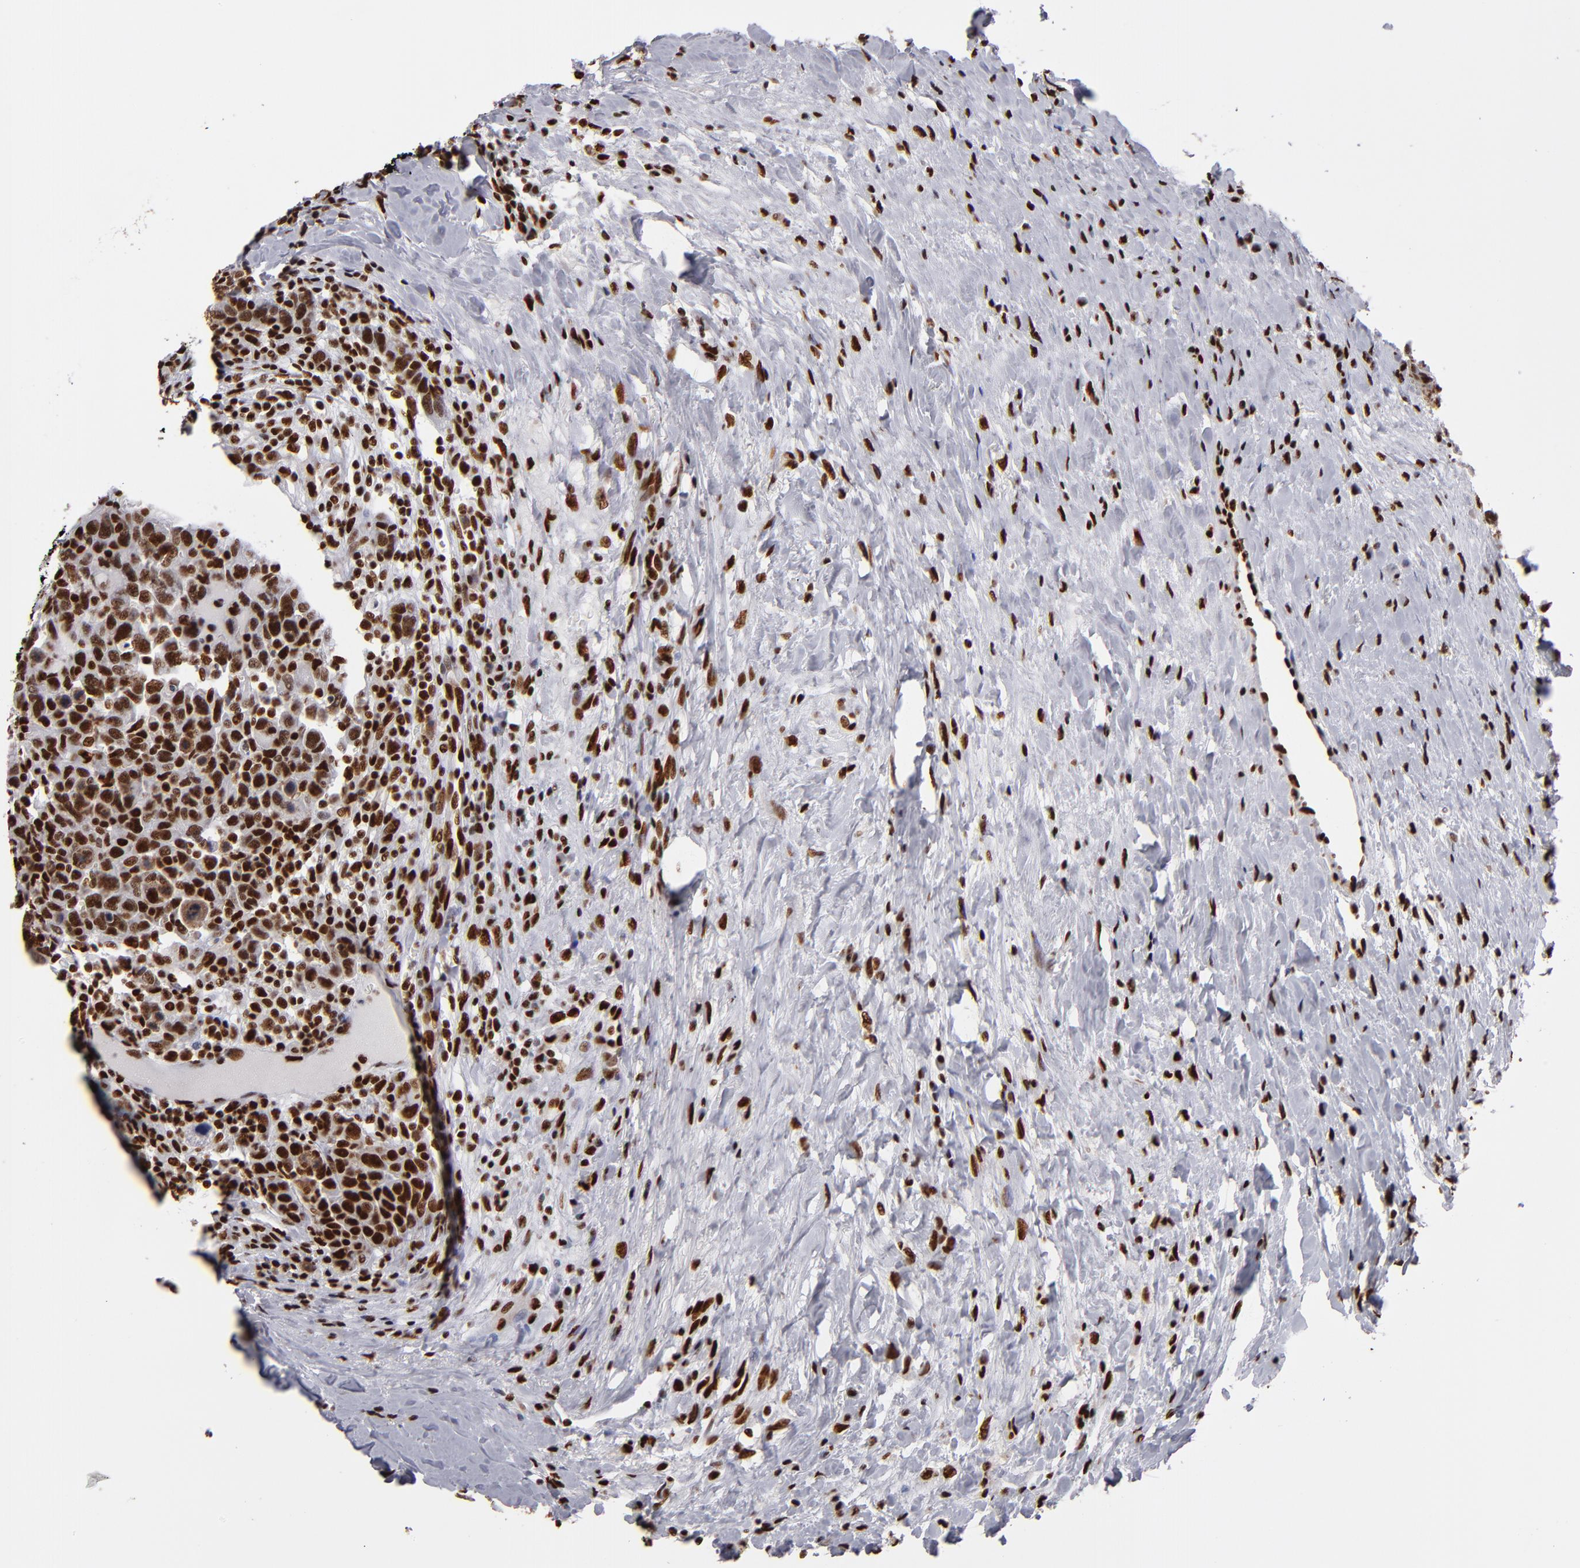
{"staining": {"intensity": "strong", "quantity": ">75%", "location": "nuclear"}, "tissue": "breast cancer", "cell_type": "Tumor cells", "image_type": "cancer", "snomed": [{"axis": "morphology", "description": "Duct carcinoma"}, {"axis": "topography", "description": "Breast"}], "caption": "Strong nuclear positivity is appreciated in approximately >75% of tumor cells in breast invasive ductal carcinoma. (brown staining indicates protein expression, while blue staining denotes nuclei).", "gene": "MRE11", "patient": {"sex": "female", "age": 37}}